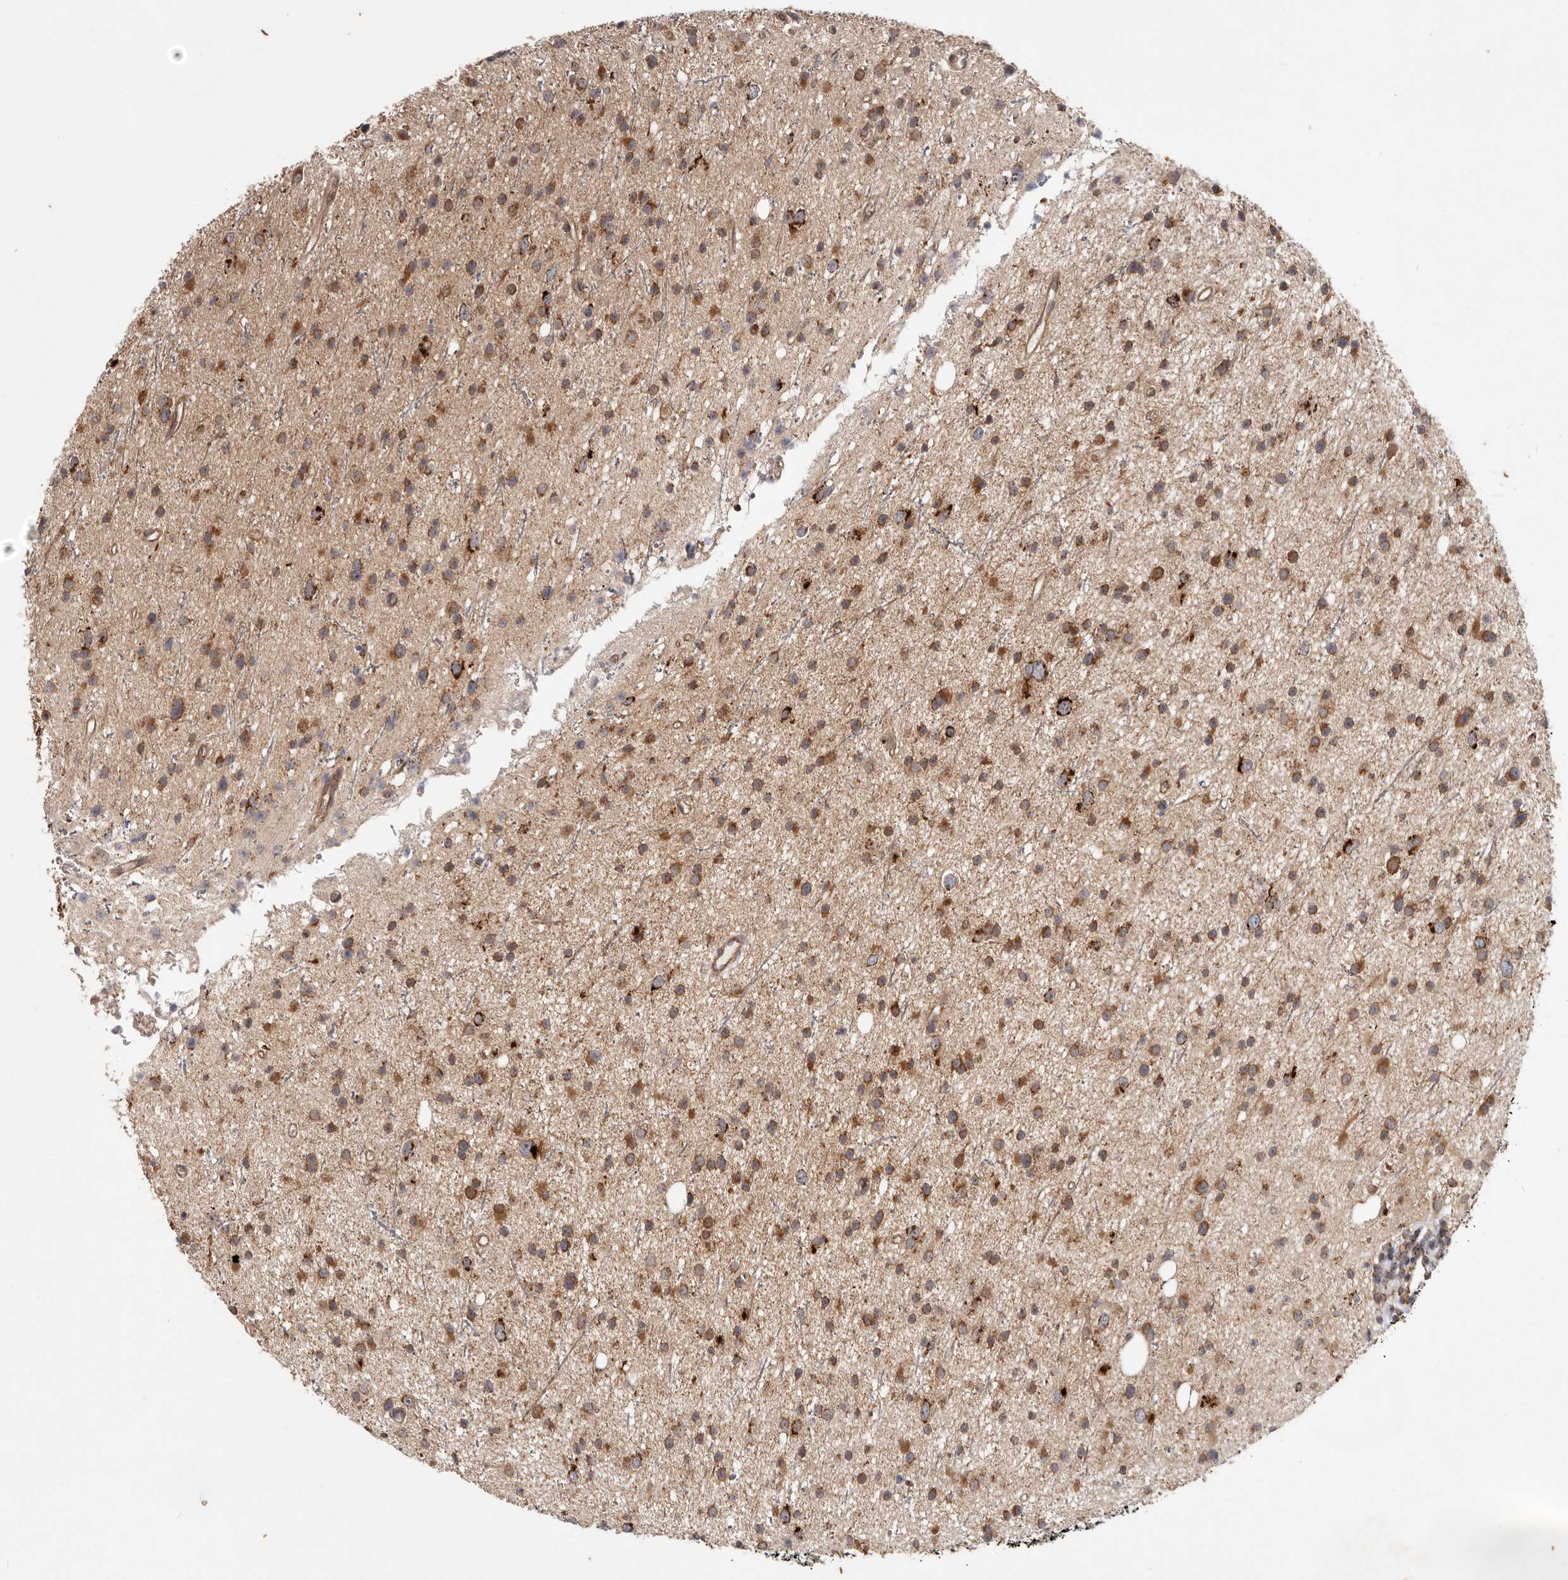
{"staining": {"intensity": "strong", "quantity": ">75%", "location": "cytoplasmic/membranous"}, "tissue": "glioma", "cell_type": "Tumor cells", "image_type": "cancer", "snomed": [{"axis": "morphology", "description": "Glioma, malignant, Low grade"}, {"axis": "topography", "description": "Cerebral cortex"}], "caption": "A high amount of strong cytoplasmic/membranous positivity is appreciated in approximately >75% of tumor cells in glioma tissue.", "gene": "MRPS10", "patient": {"sex": "female", "age": 39}}